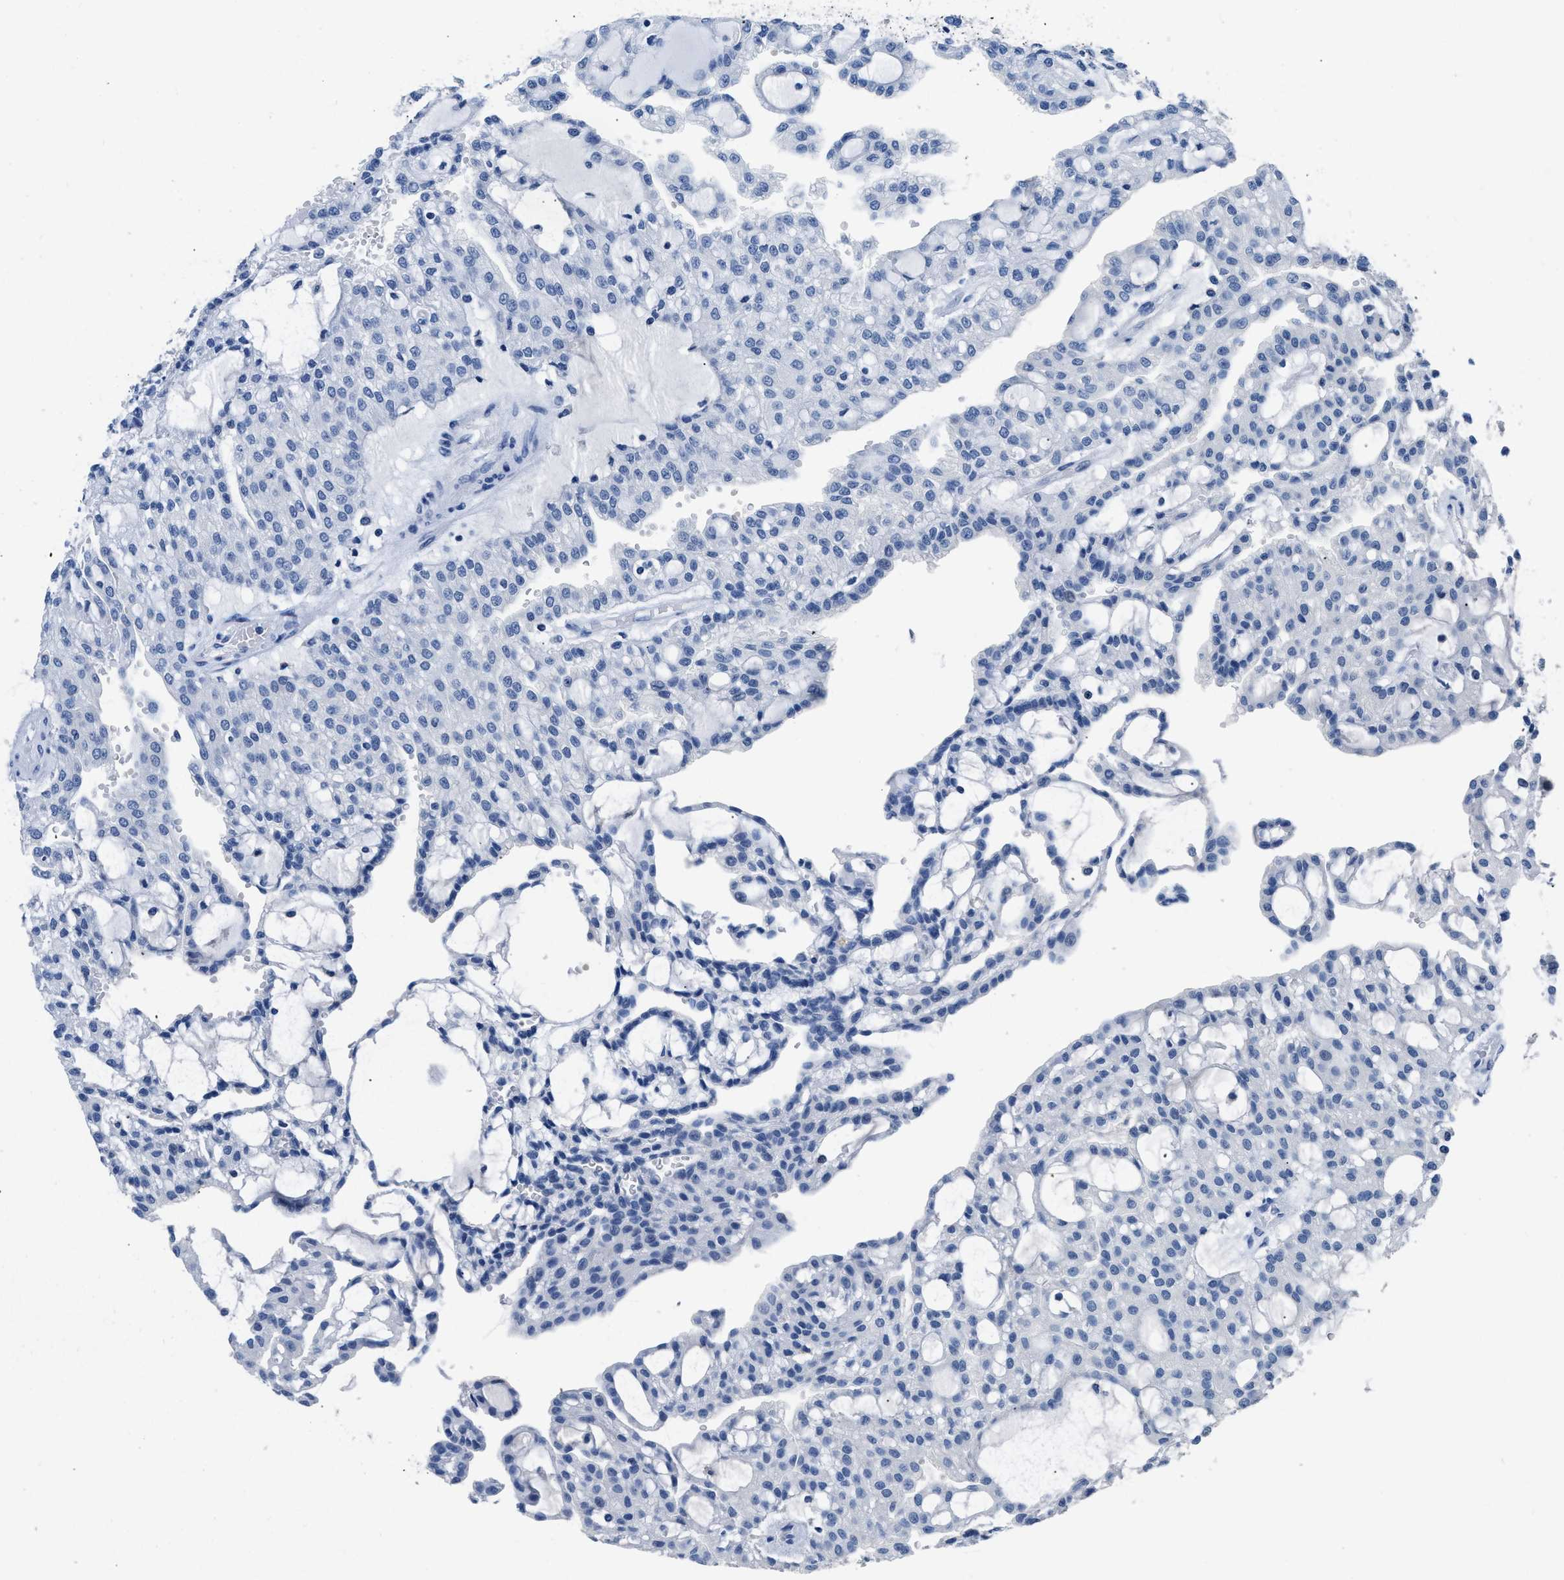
{"staining": {"intensity": "negative", "quantity": "none", "location": "none"}, "tissue": "renal cancer", "cell_type": "Tumor cells", "image_type": "cancer", "snomed": [{"axis": "morphology", "description": "Adenocarcinoma, NOS"}, {"axis": "topography", "description": "Kidney"}], "caption": "Tumor cells show no significant positivity in adenocarcinoma (renal).", "gene": "NFATC2", "patient": {"sex": "male", "age": 63}}